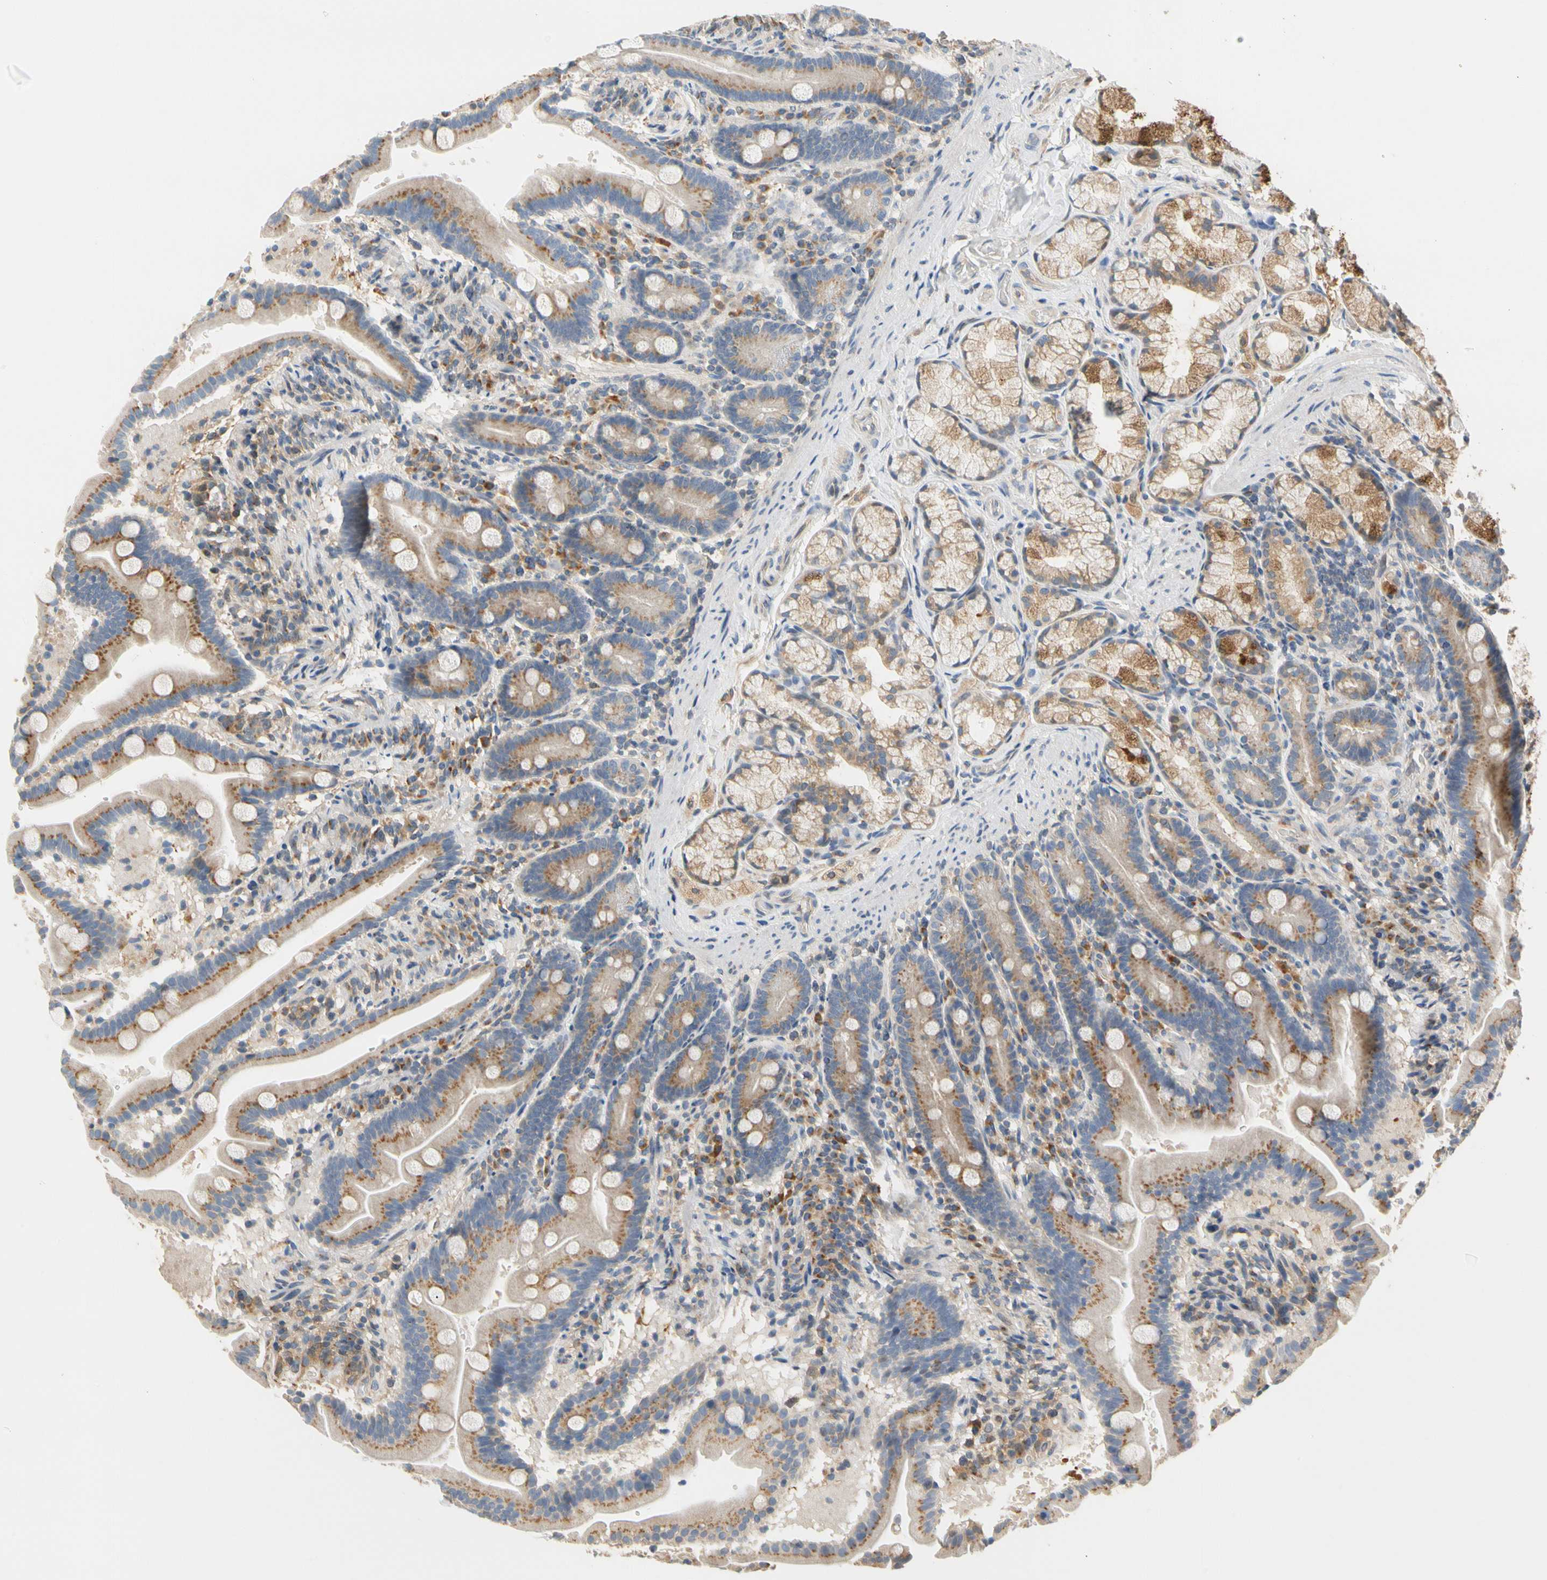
{"staining": {"intensity": "moderate", "quantity": ">75%", "location": "cytoplasmic/membranous"}, "tissue": "duodenum", "cell_type": "Glandular cells", "image_type": "normal", "snomed": [{"axis": "morphology", "description": "Normal tissue, NOS"}, {"axis": "topography", "description": "Duodenum"}], "caption": "Duodenum was stained to show a protein in brown. There is medium levels of moderate cytoplasmic/membranous staining in about >75% of glandular cells.", "gene": "GPSM2", "patient": {"sex": "male", "age": 54}}